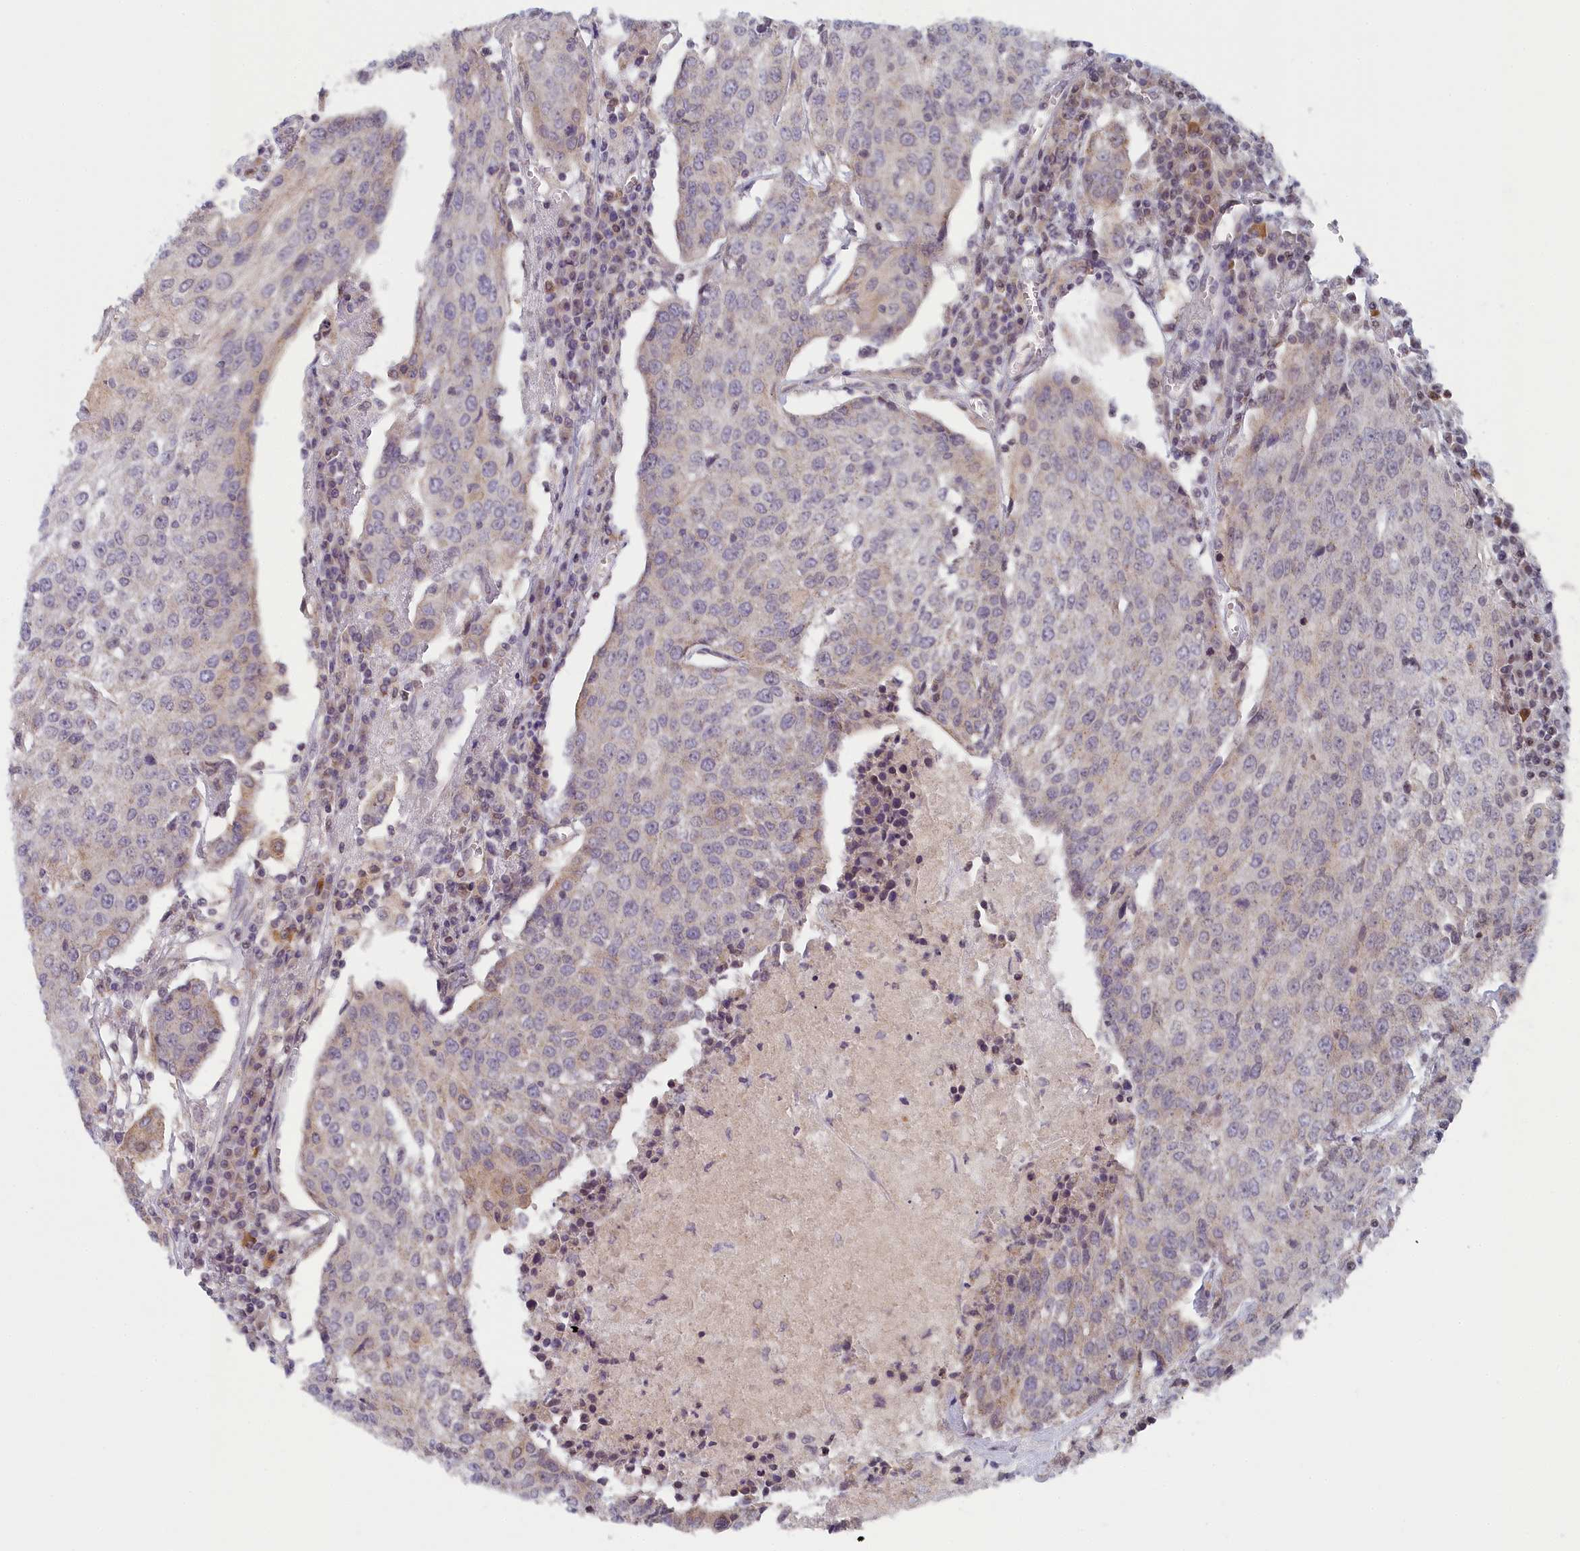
{"staining": {"intensity": "weak", "quantity": "<25%", "location": "cytoplasmic/membranous"}, "tissue": "urothelial cancer", "cell_type": "Tumor cells", "image_type": "cancer", "snomed": [{"axis": "morphology", "description": "Urothelial carcinoma, High grade"}, {"axis": "topography", "description": "Urinary bladder"}], "caption": "Tumor cells show no significant protein expression in high-grade urothelial carcinoma.", "gene": "INTS4", "patient": {"sex": "female", "age": 85}}